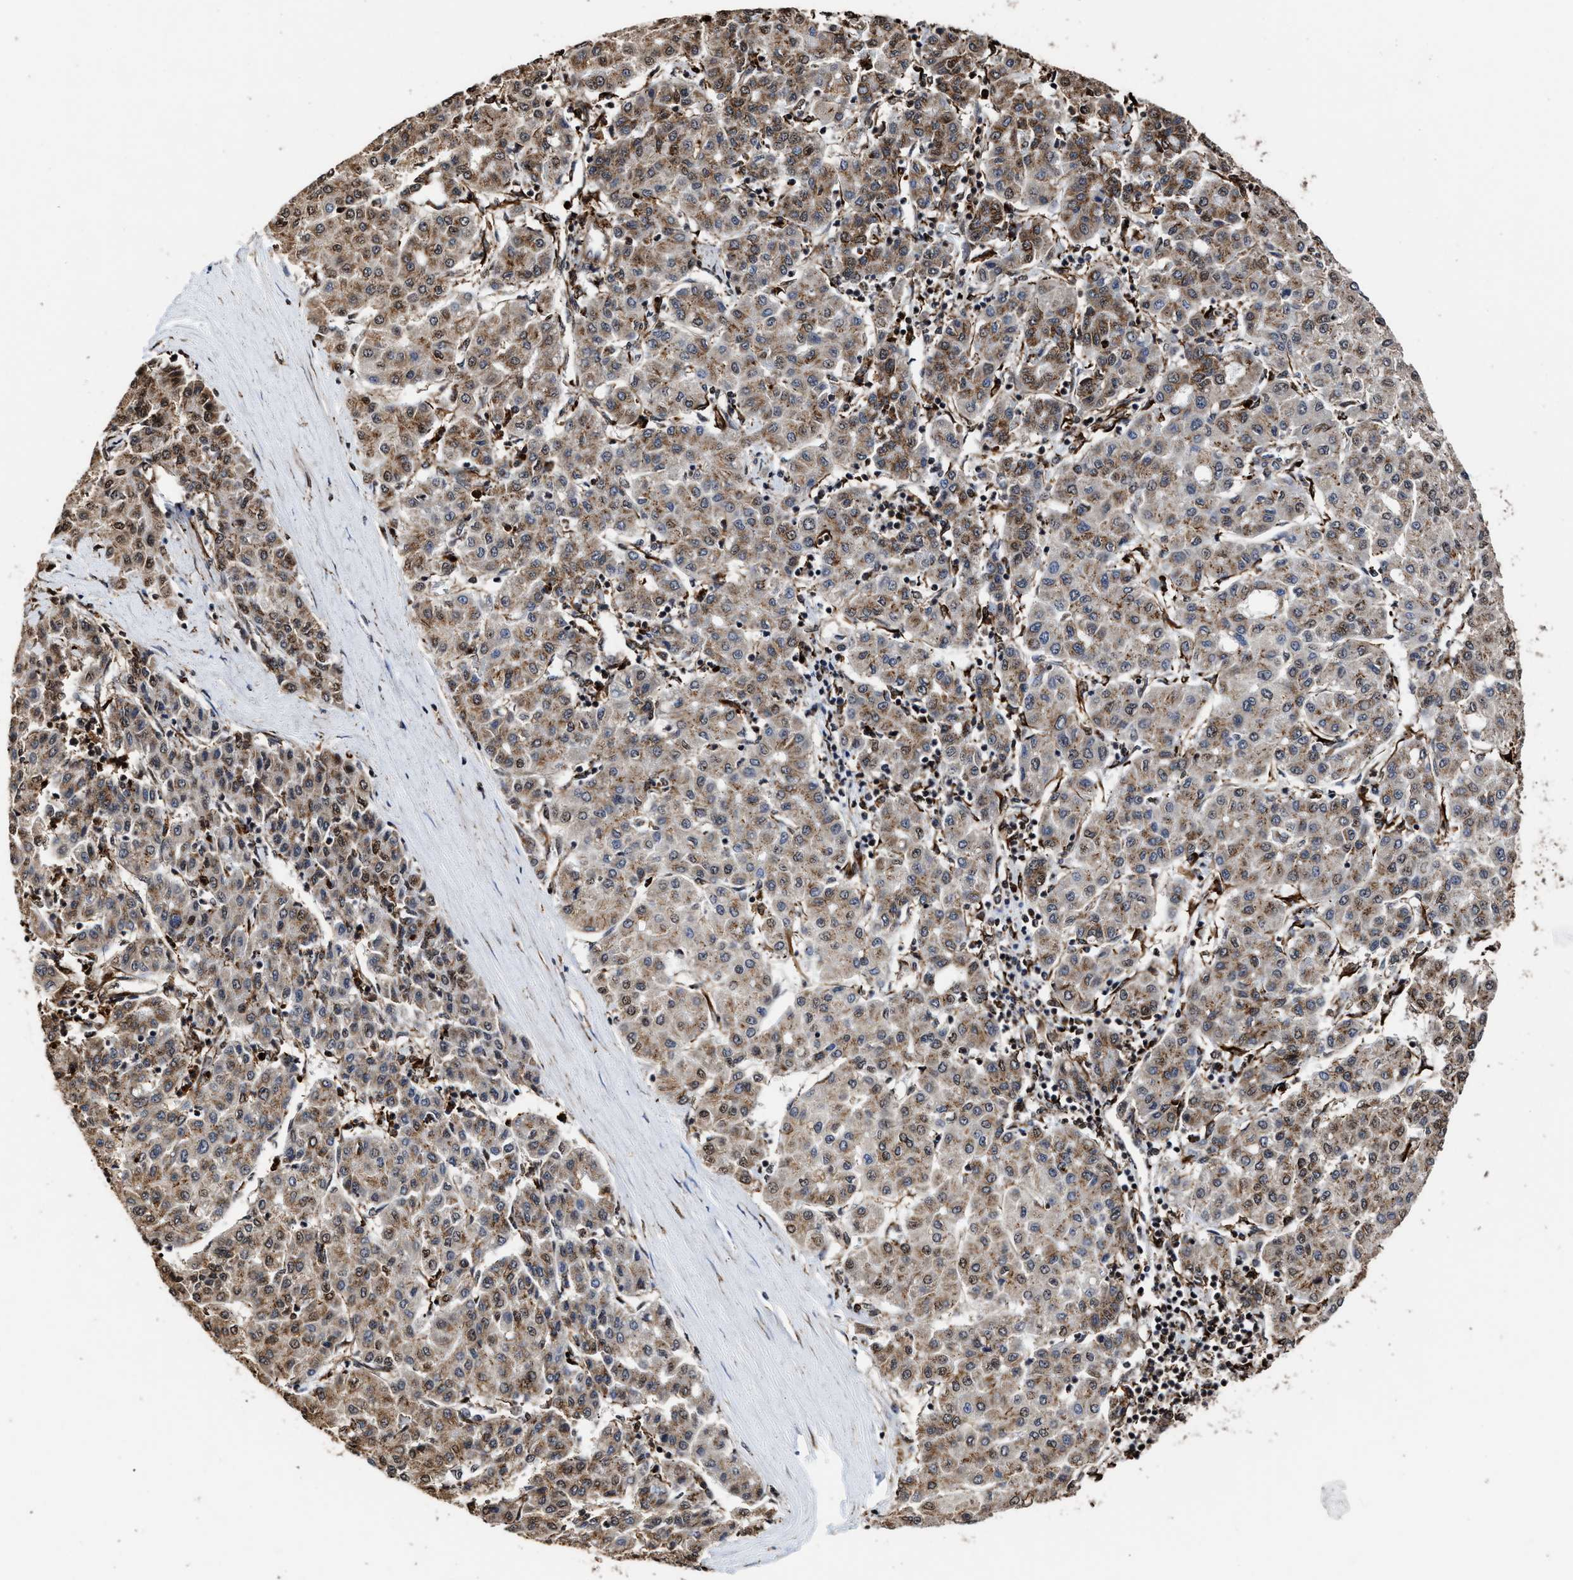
{"staining": {"intensity": "moderate", "quantity": ">75%", "location": "cytoplasmic/membranous"}, "tissue": "liver cancer", "cell_type": "Tumor cells", "image_type": "cancer", "snomed": [{"axis": "morphology", "description": "Carcinoma, Hepatocellular, NOS"}, {"axis": "topography", "description": "Liver"}], "caption": "Moderate cytoplasmic/membranous expression for a protein is seen in about >75% of tumor cells of liver cancer using IHC.", "gene": "SEPTIN2", "patient": {"sex": "male", "age": 65}}